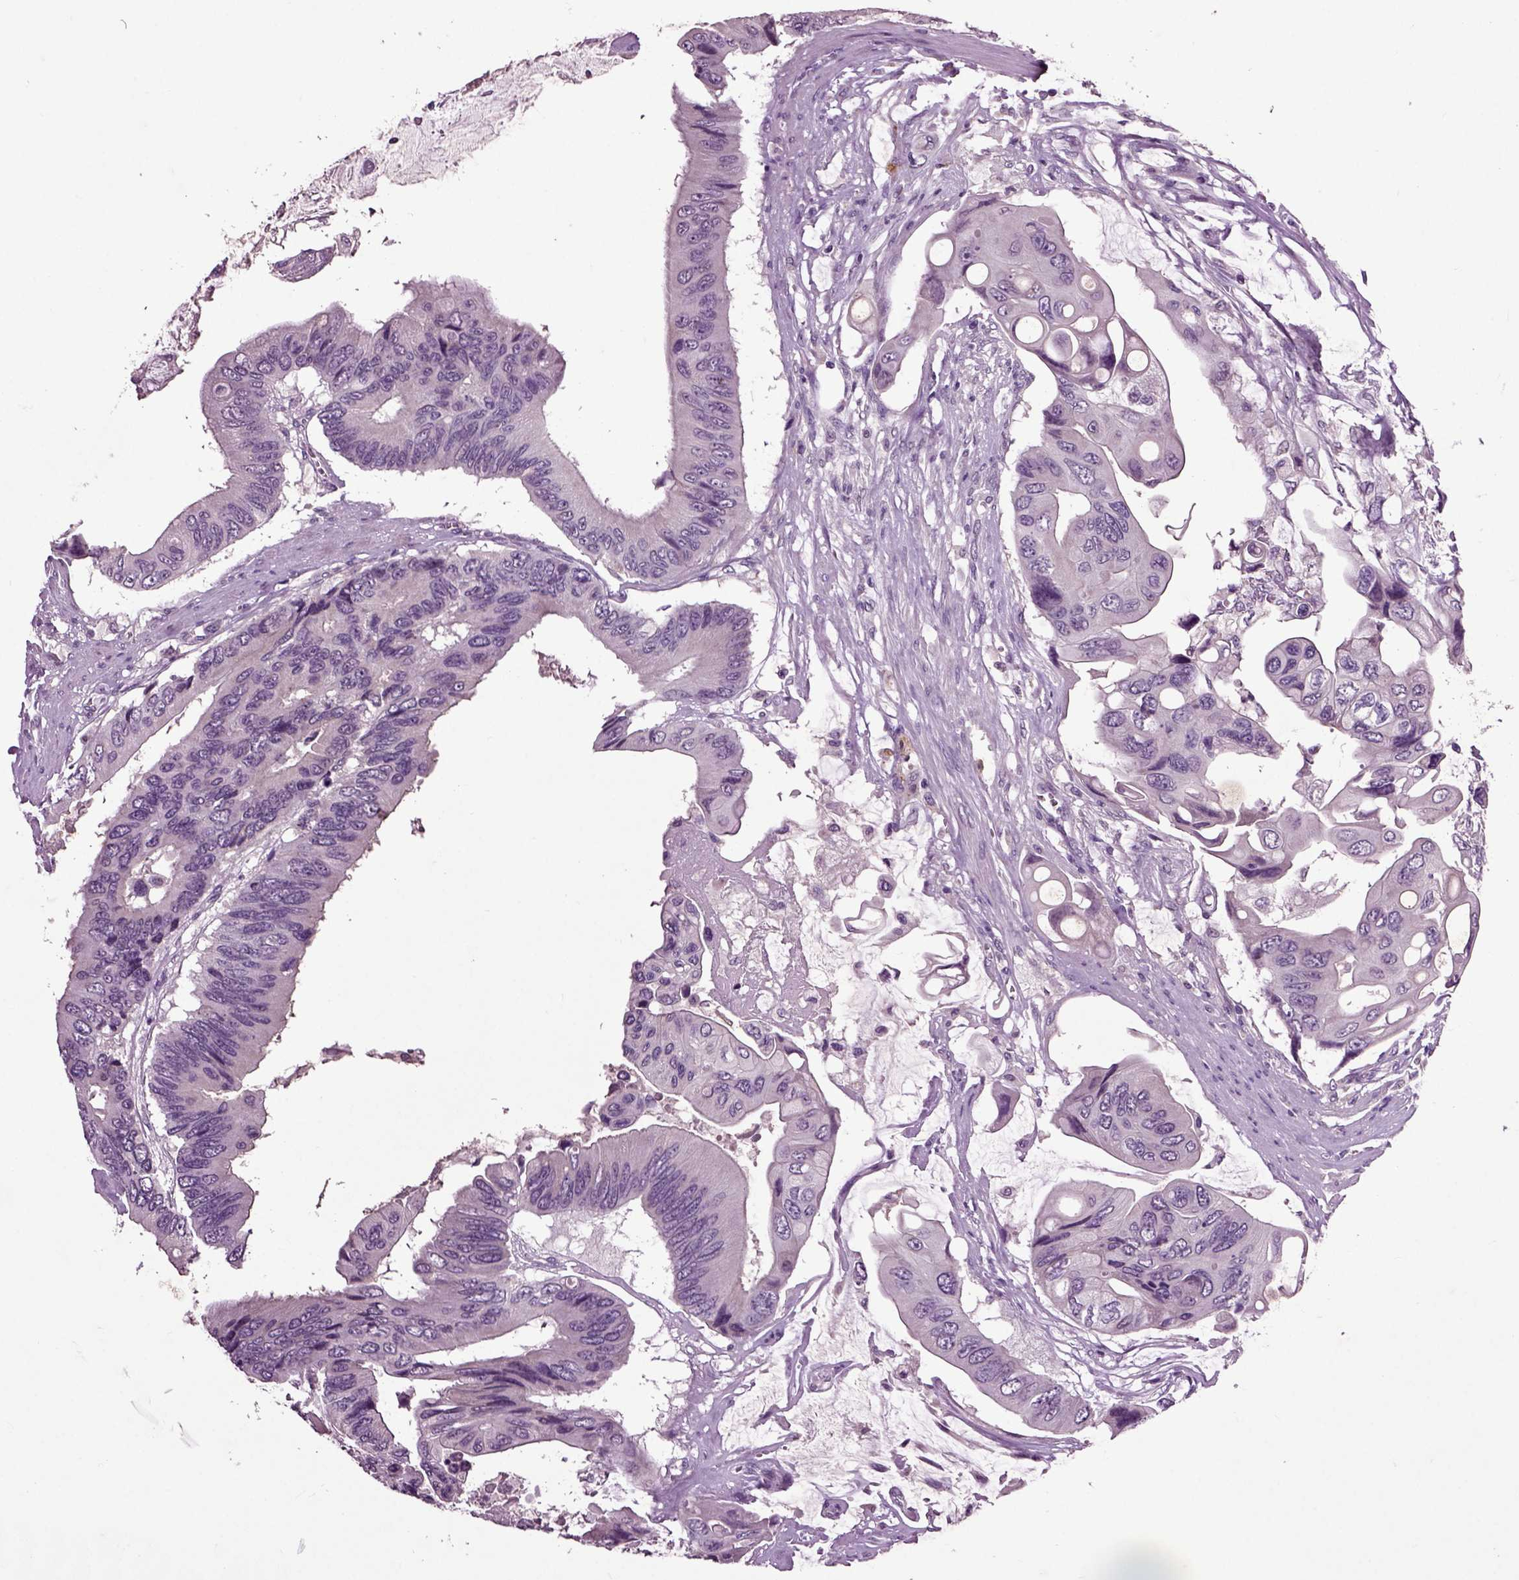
{"staining": {"intensity": "negative", "quantity": "none", "location": "none"}, "tissue": "colorectal cancer", "cell_type": "Tumor cells", "image_type": "cancer", "snomed": [{"axis": "morphology", "description": "Adenocarcinoma, NOS"}, {"axis": "topography", "description": "Rectum"}], "caption": "Protein analysis of colorectal cancer (adenocarcinoma) exhibits no significant expression in tumor cells.", "gene": "CRHR1", "patient": {"sex": "male", "age": 63}}